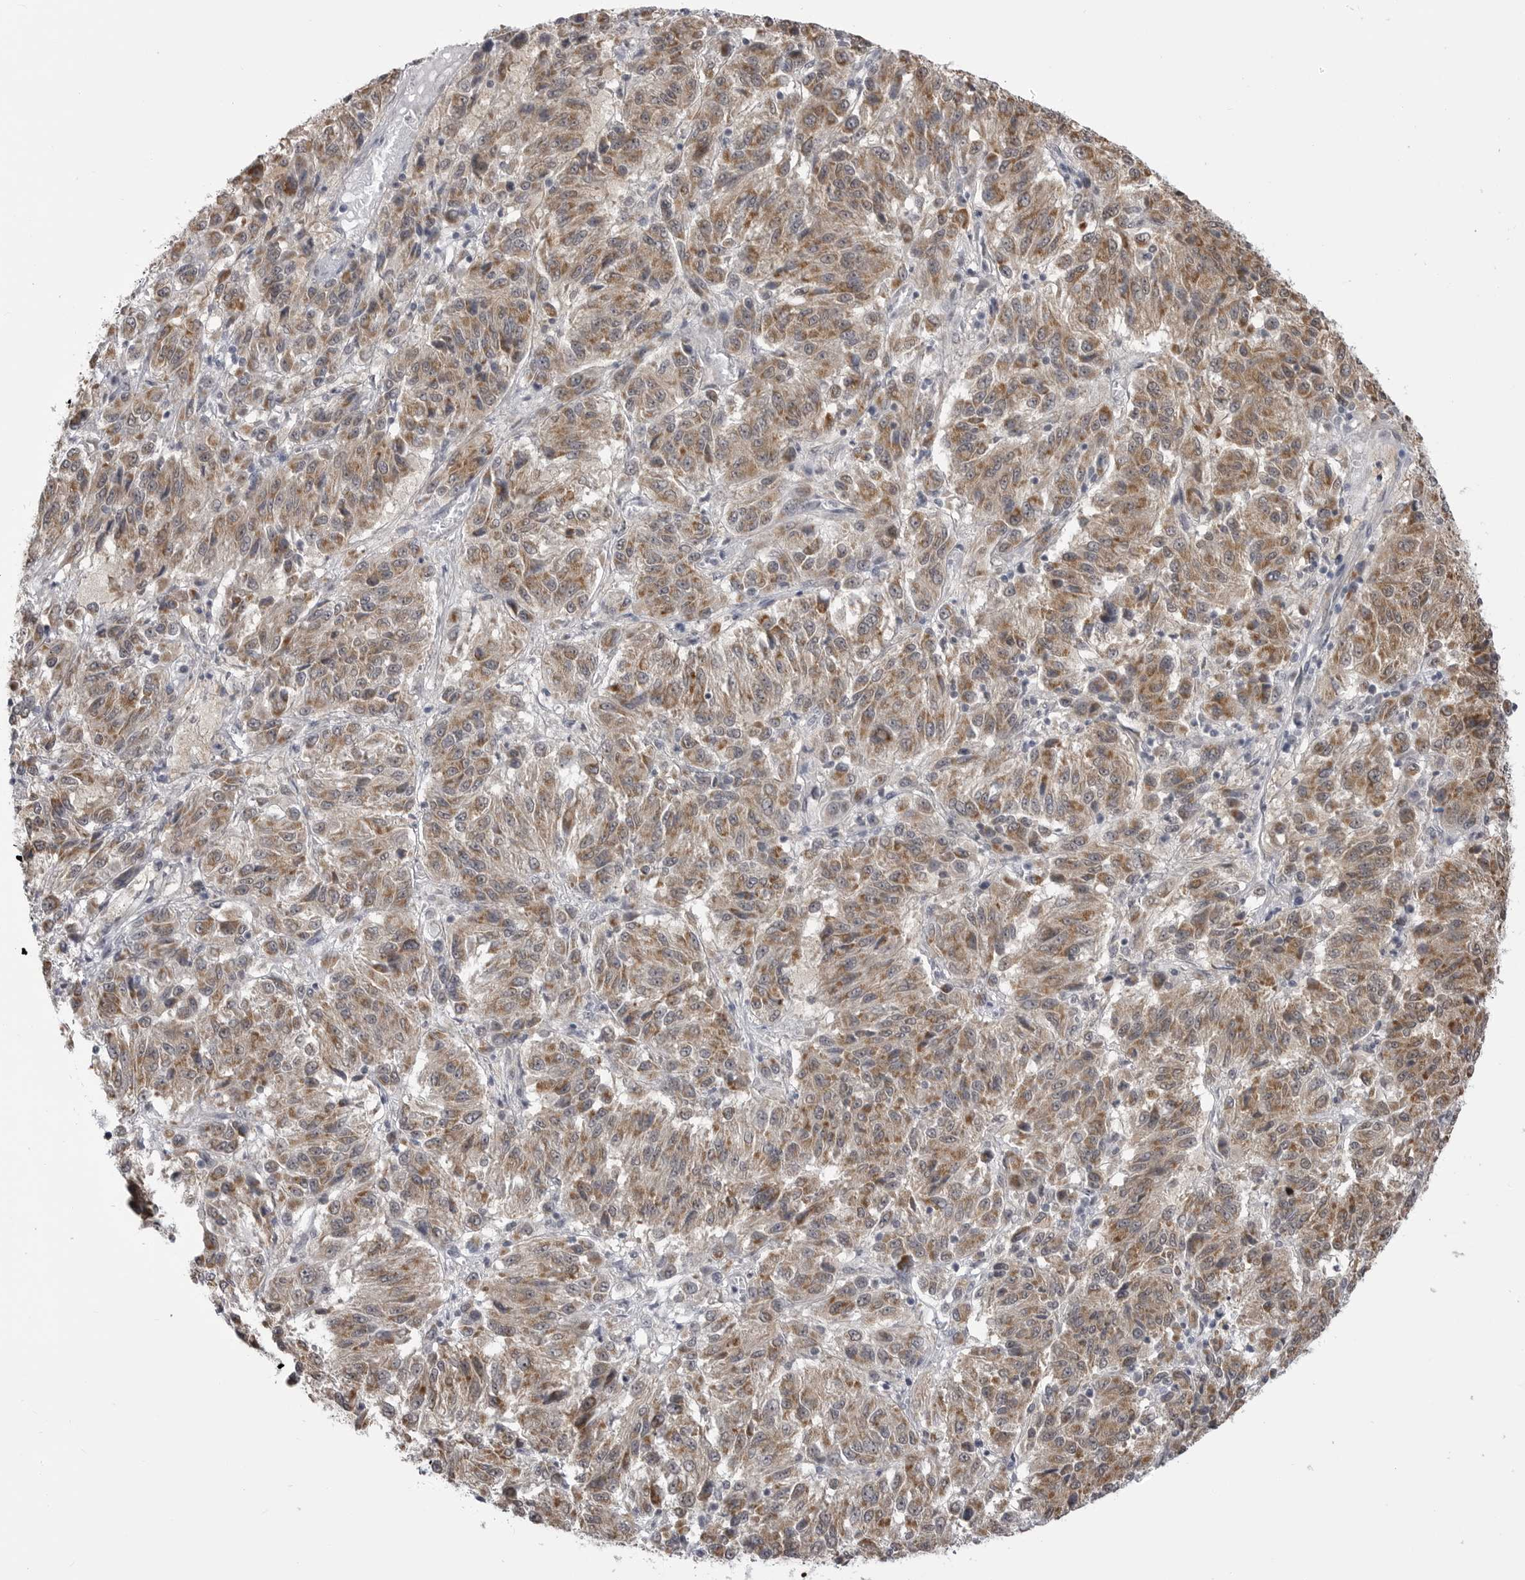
{"staining": {"intensity": "moderate", "quantity": ">75%", "location": "cytoplasmic/membranous"}, "tissue": "melanoma", "cell_type": "Tumor cells", "image_type": "cancer", "snomed": [{"axis": "morphology", "description": "Malignant melanoma, NOS"}, {"axis": "topography", "description": "Skin"}], "caption": "Approximately >75% of tumor cells in human melanoma reveal moderate cytoplasmic/membranous protein staining as visualized by brown immunohistochemical staining.", "gene": "FH", "patient": {"sex": "female", "age": 82}}